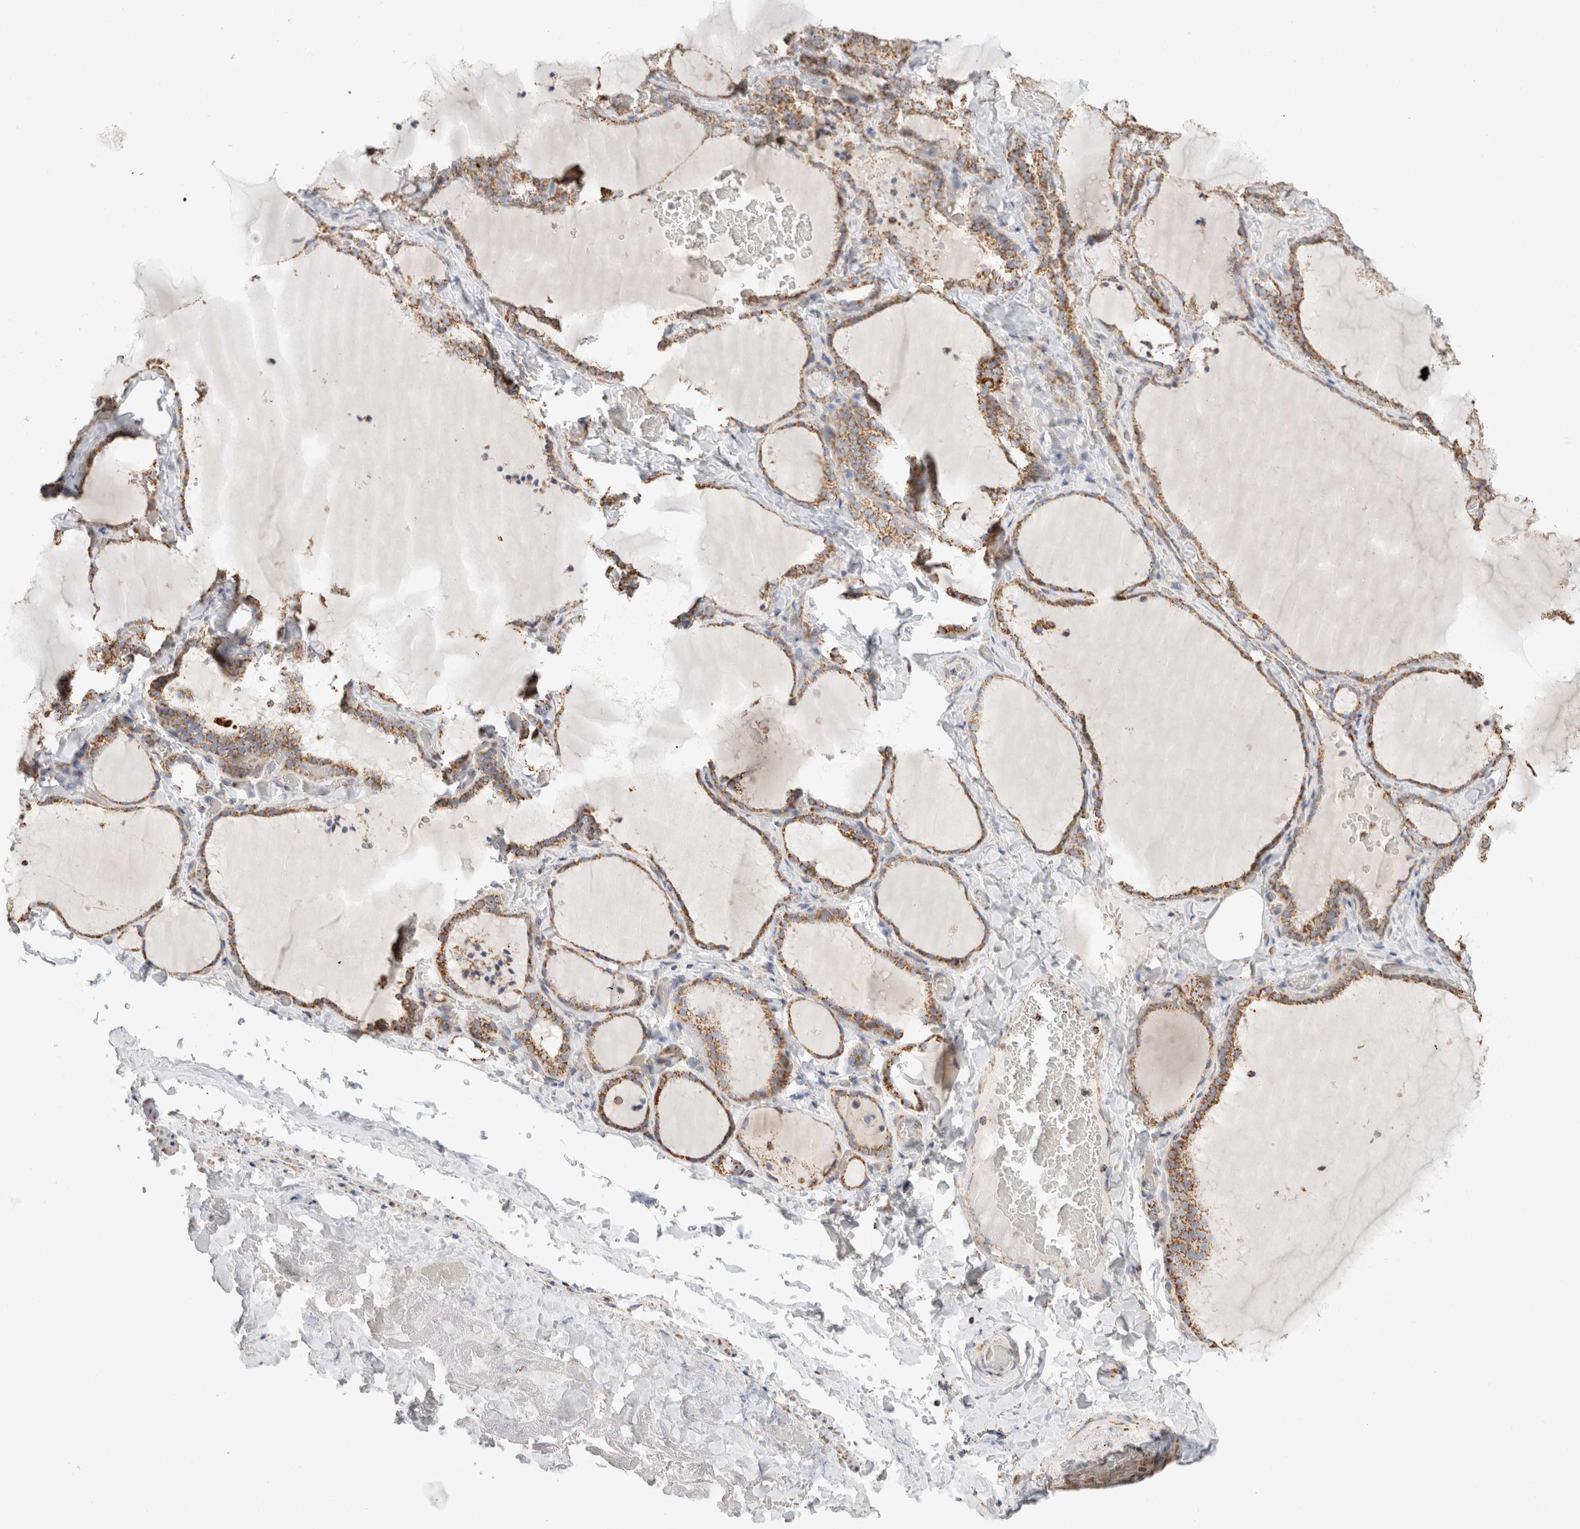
{"staining": {"intensity": "moderate", "quantity": ">75%", "location": "cytoplasmic/membranous"}, "tissue": "thyroid gland", "cell_type": "Glandular cells", "image_type": "normal", "snomed": [{"axis": "morphology", "description": "Normal tissue, NOS"}, {"axis": "topography", "description": "Thyroid gland"}], "caption": "Immunohistochemistry (IHC) (DAB (3,3'-diaminobenzidine)) staining of unremarkable thyroid gland reveals moderate cytoplasmic/membranous protein expression in about >75% of glandular cells. (Stains: DAB in brown, nuclei in blue, Microscopy: brightfield microscopy at high magnification).", "gene": "C1QBP", "patient": {"sex": "female", "age": 22}}